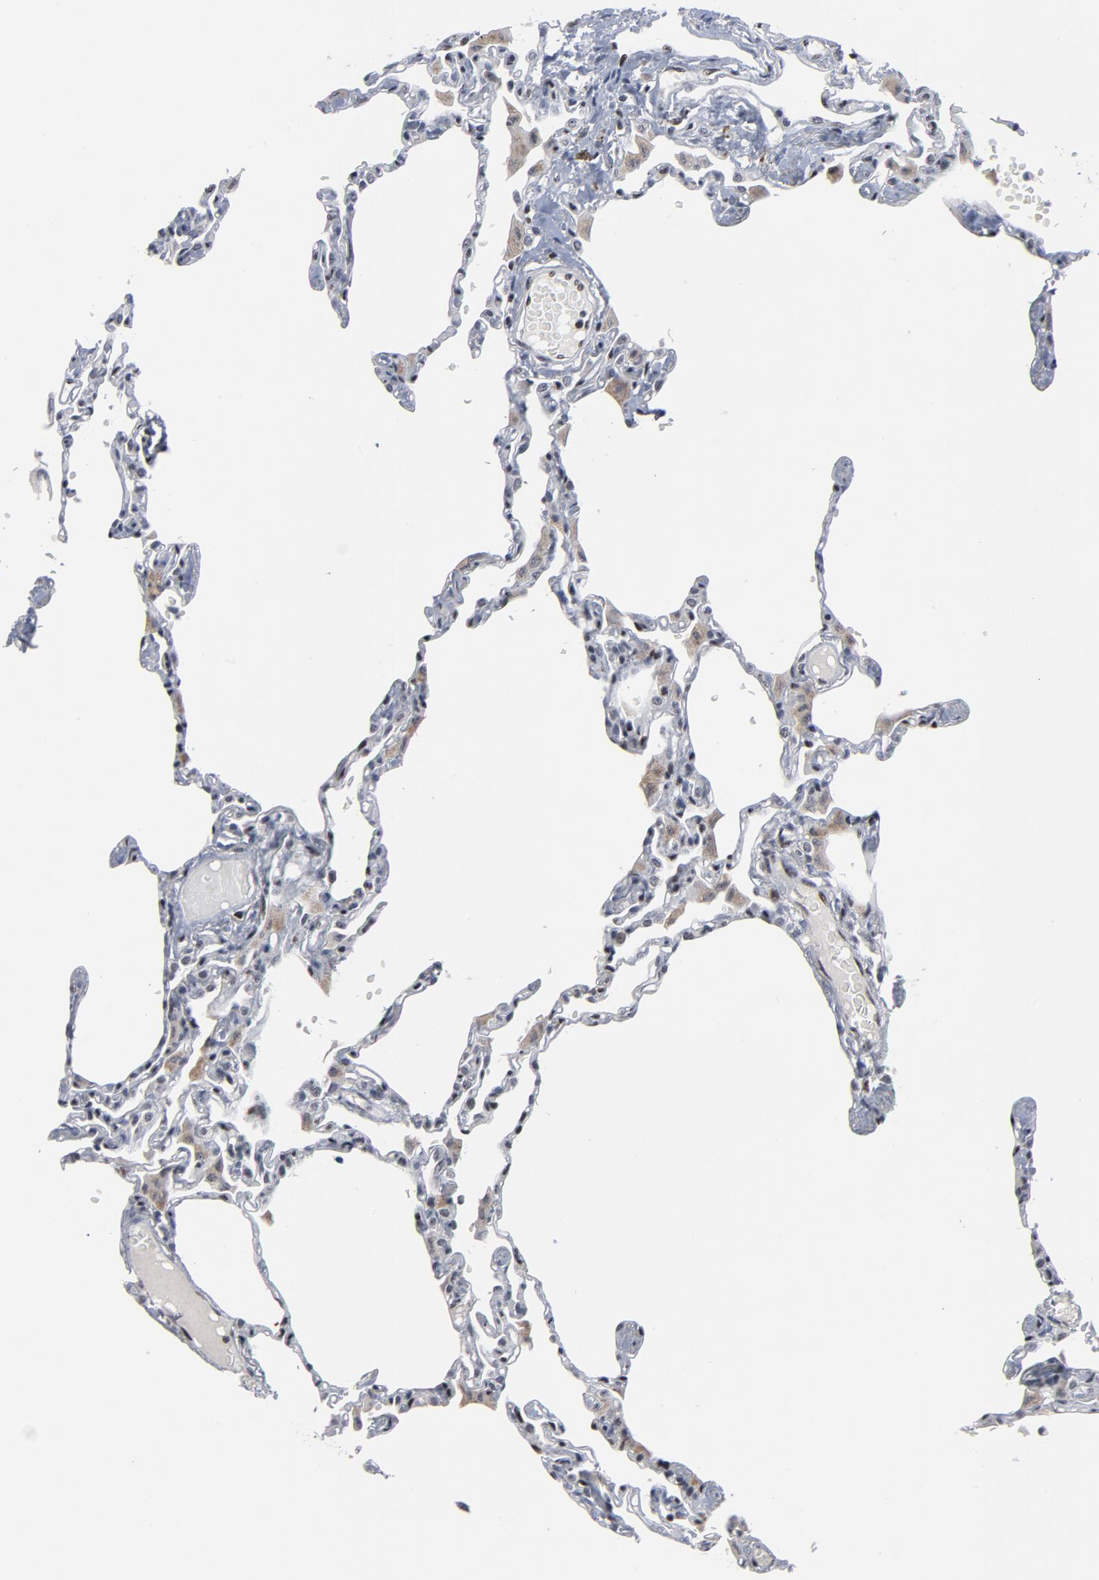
{"staining": {"intensity": "weak", "quantity": ">75%", "location": "nuclear"}, "tissue": "lung", "cell_type": "Alveolar cells", "image_type": "normal", "snomed": [{"axis": "morphology", "description": "Normal tissue, NOS"}, {"axis": "topography", "description": "Lung"}], "caption": "Immunohistochemistry (DAB (3,3'-diaminobenzidine)) staining of normal human lung displays weak nuclear protein positivity in about >75% of alveolar cells. (DAB = brown stain, brightfield microscopy at high magnification).", "gene": "GABPA", "patient": {"sex": "female", "age": 49}}